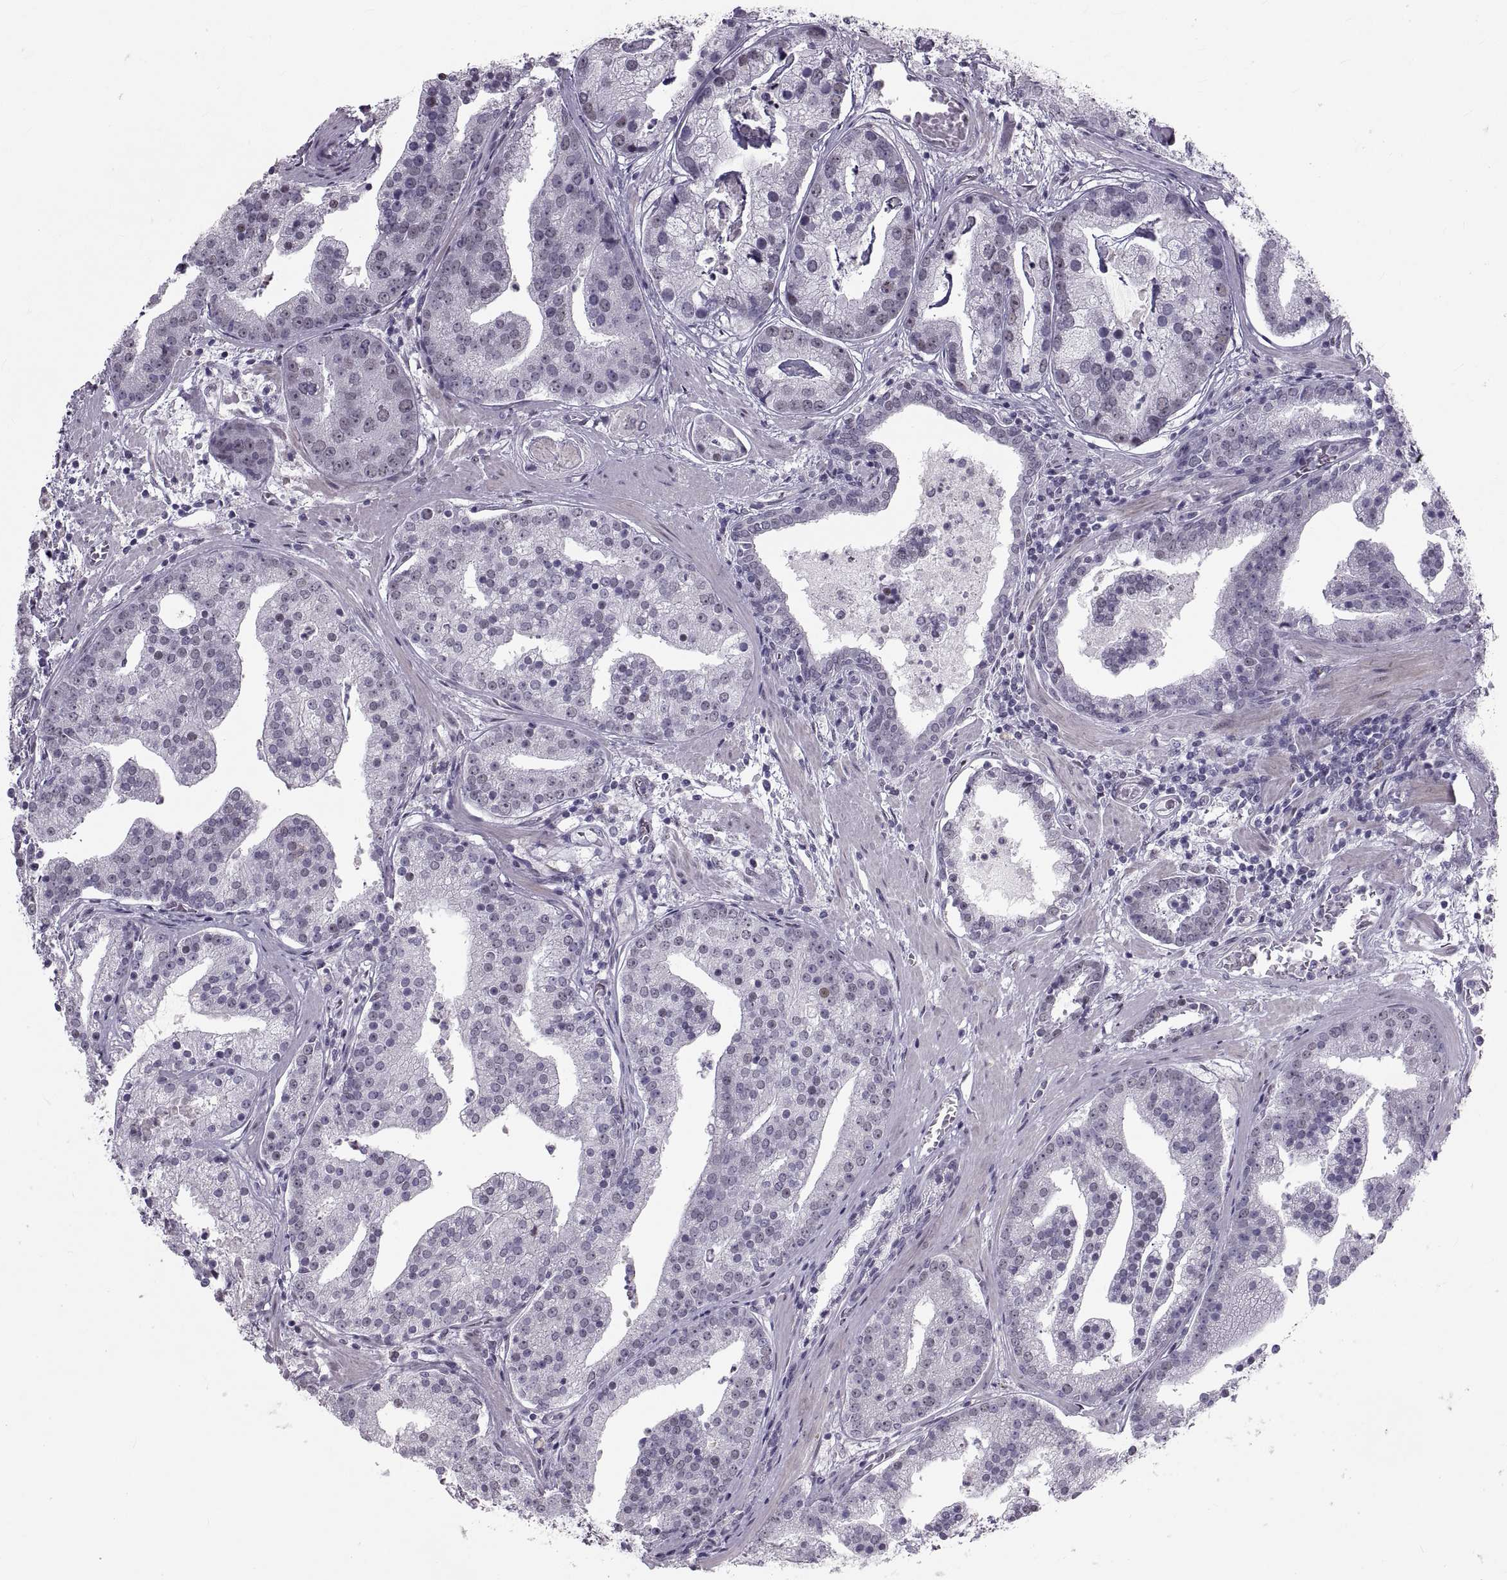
{"staining": {"intensity": "weak", "quantity": "<25%", "location": "cytoplasmic/membranous"}, "tissue": "prostate cancer", "cell_type": "Tumor cells", "image_type": "cancer", "snomed": [{"axis": "morphology", "description": "Adenocarcinoma, NOS"}, {"axis": "topography", "description": "Prostate and seminal vesicle, NOS"}, {"axis": "topography", "description": "Prostate"}], "caption": "The histopathology image exhibits no staining of tumor cells in prostate cancer (adenocarcinoma).", "gene": "NANOS3", "patient": {"sex": "male", "age": 44}}